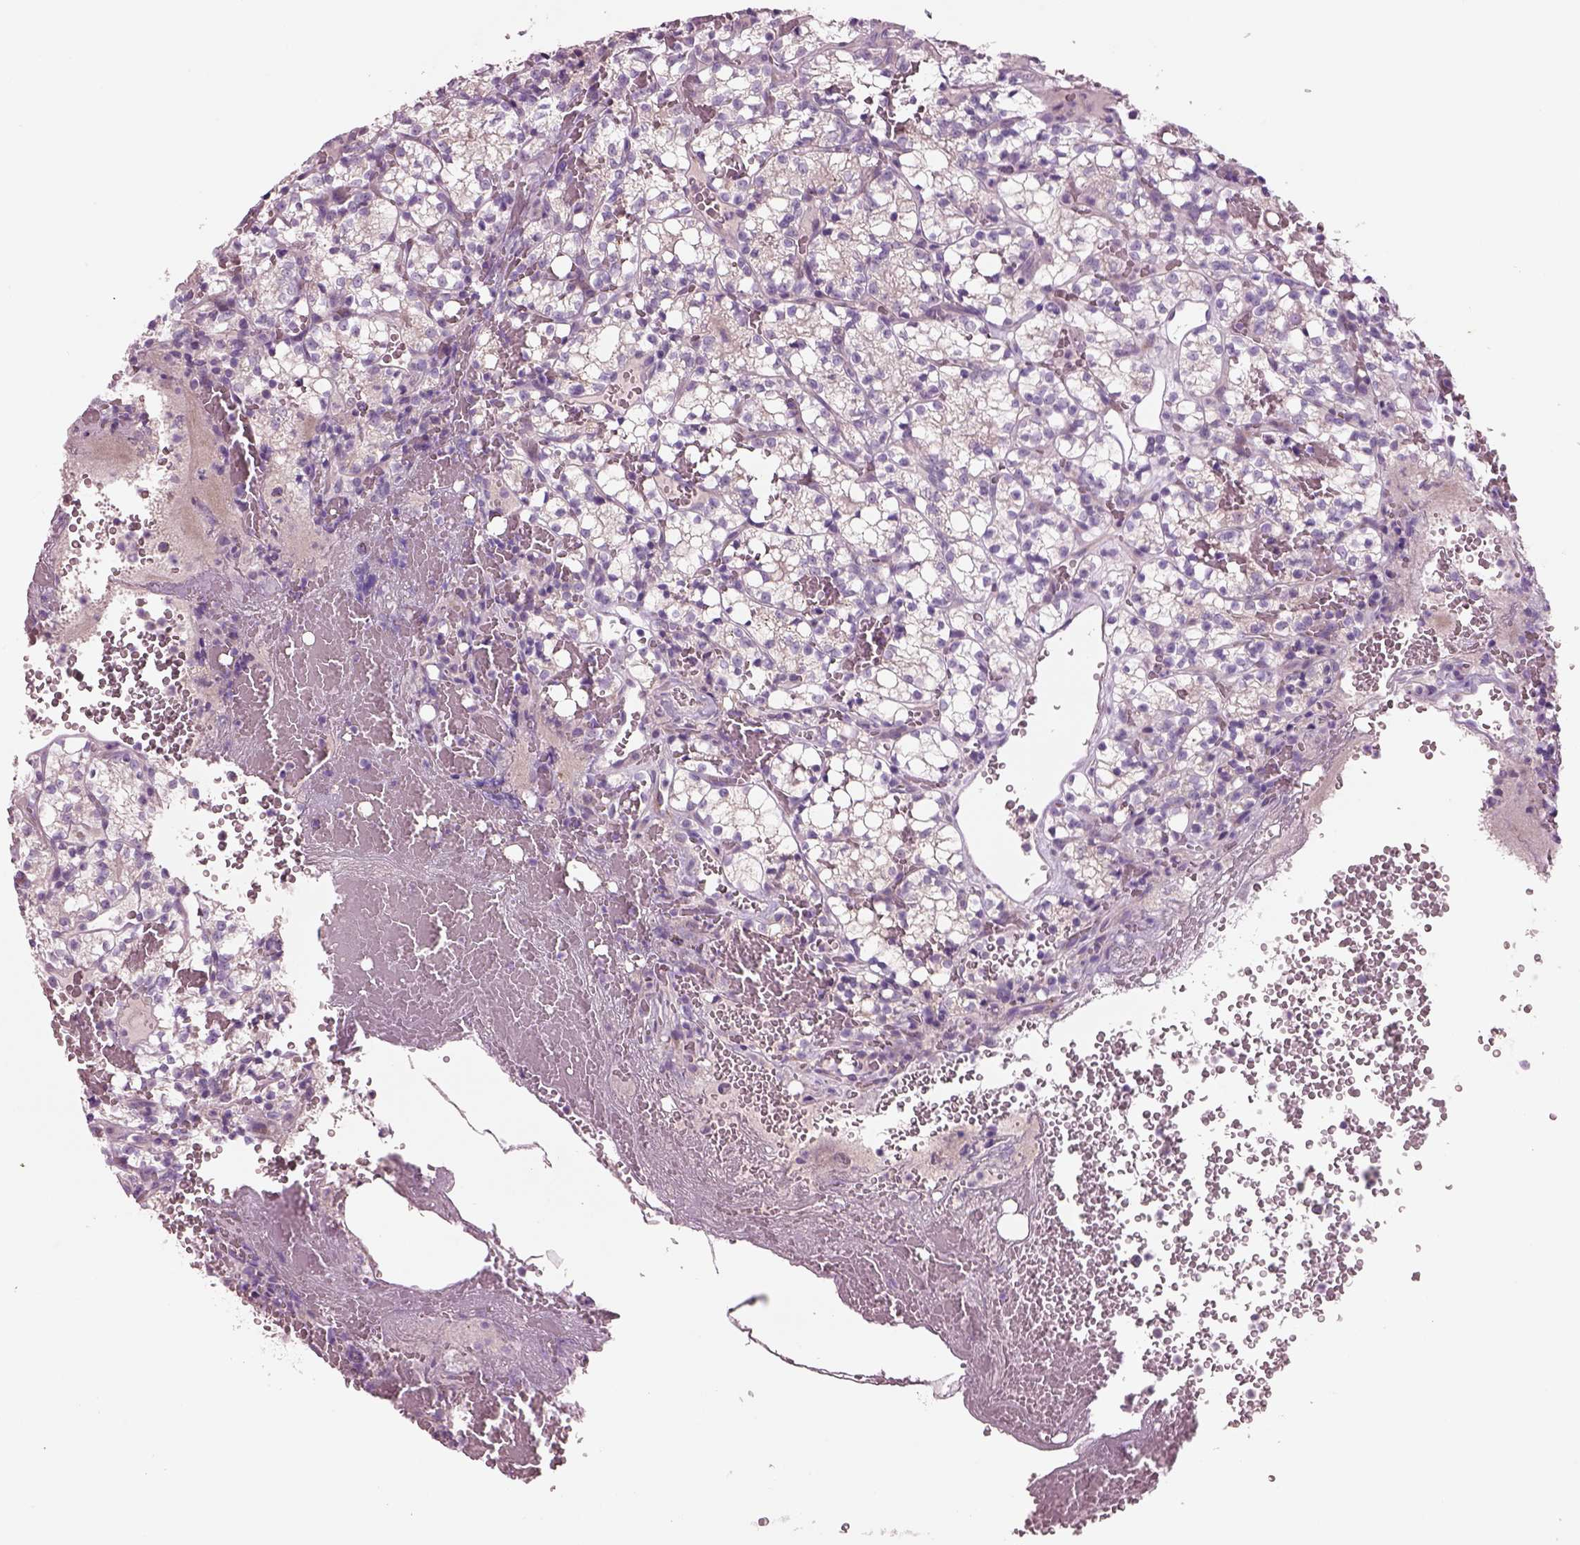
{"staining": {"intensity": "negative", "quantity": "none", "location": "none"}, "tissue": "renal cancer", "cell_type": "Tumor cells", "image_type": "cancer", "snomed": [{"axis": "morphology", "description": "Adenocarcinoma, NOS"}, {"axis": "topography", "description": "Kidney"}], "caption": "Immunohistochemistry (IHC) histopathology image of neoplastic tissue: human adenocarcinoma (renal) stained with DAB (3,3'-diaminobenzidine) shows no significant protein positivity in tumor cells.", "gene": "PLPP7", "patient": {"sex": "female", "age": 69}}